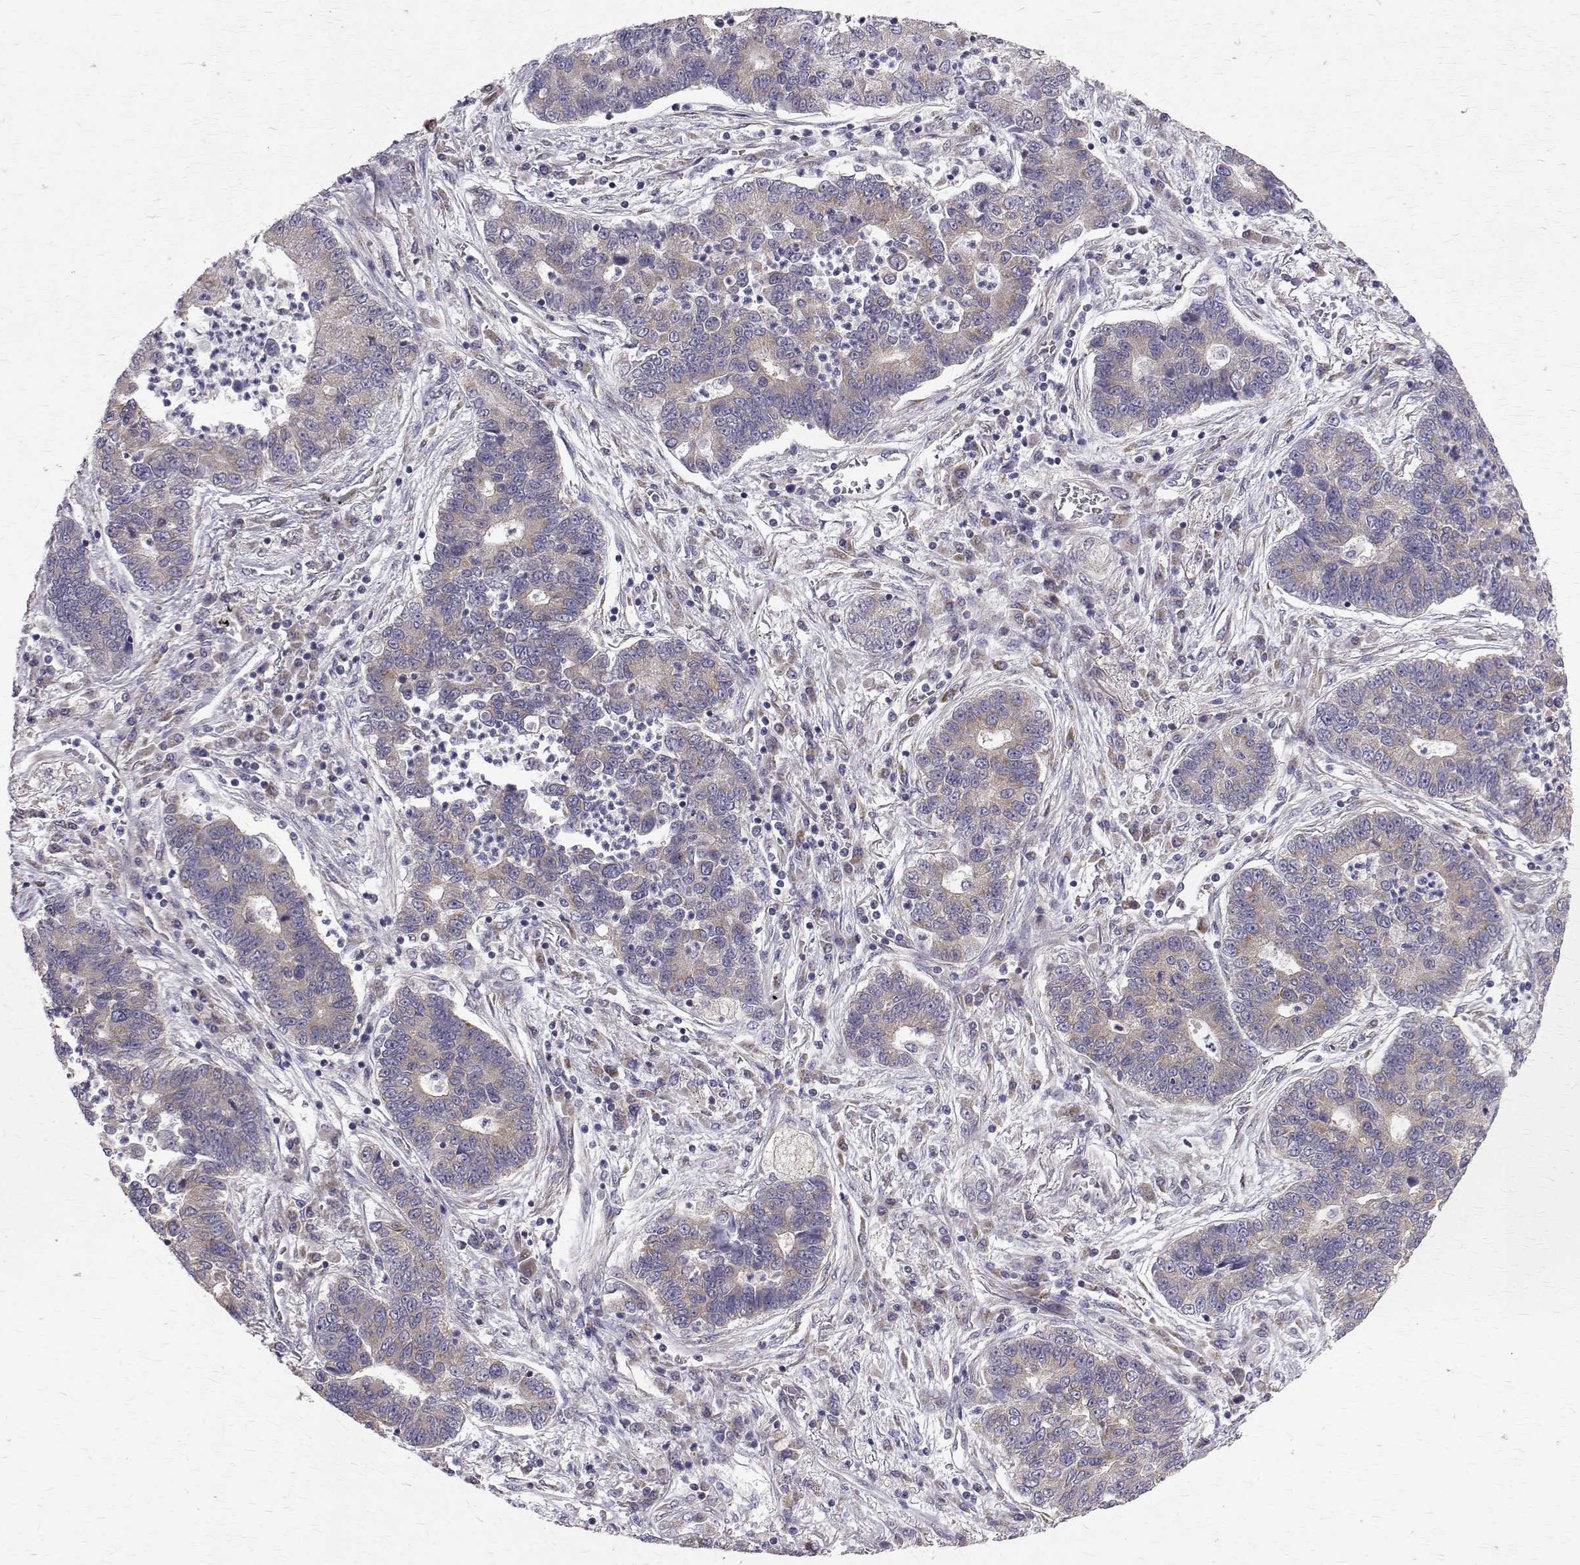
{"staining": {"intensity": "weak", "quantity": "<25%", "location": "cytoplasmic/membranous"}, "tissue": "lung cancer", "cell_type": "Tumor cells", "image_type": "cancer", "snomed": [{"axis": "morphology", "description": "Adenocarcinoma, NOS"}, {"axis": "topography", "description": "Lung"}], "caption": "IHC image of neoplastic tissue: human lung cancer (adenocarcinoma) stained with DAB (3,3'-diaminobenzidine) shows no significant protein expression in tumor cells.", "gene": "ARFGAP1", "patient": {"sex": "female", "age": 57}}